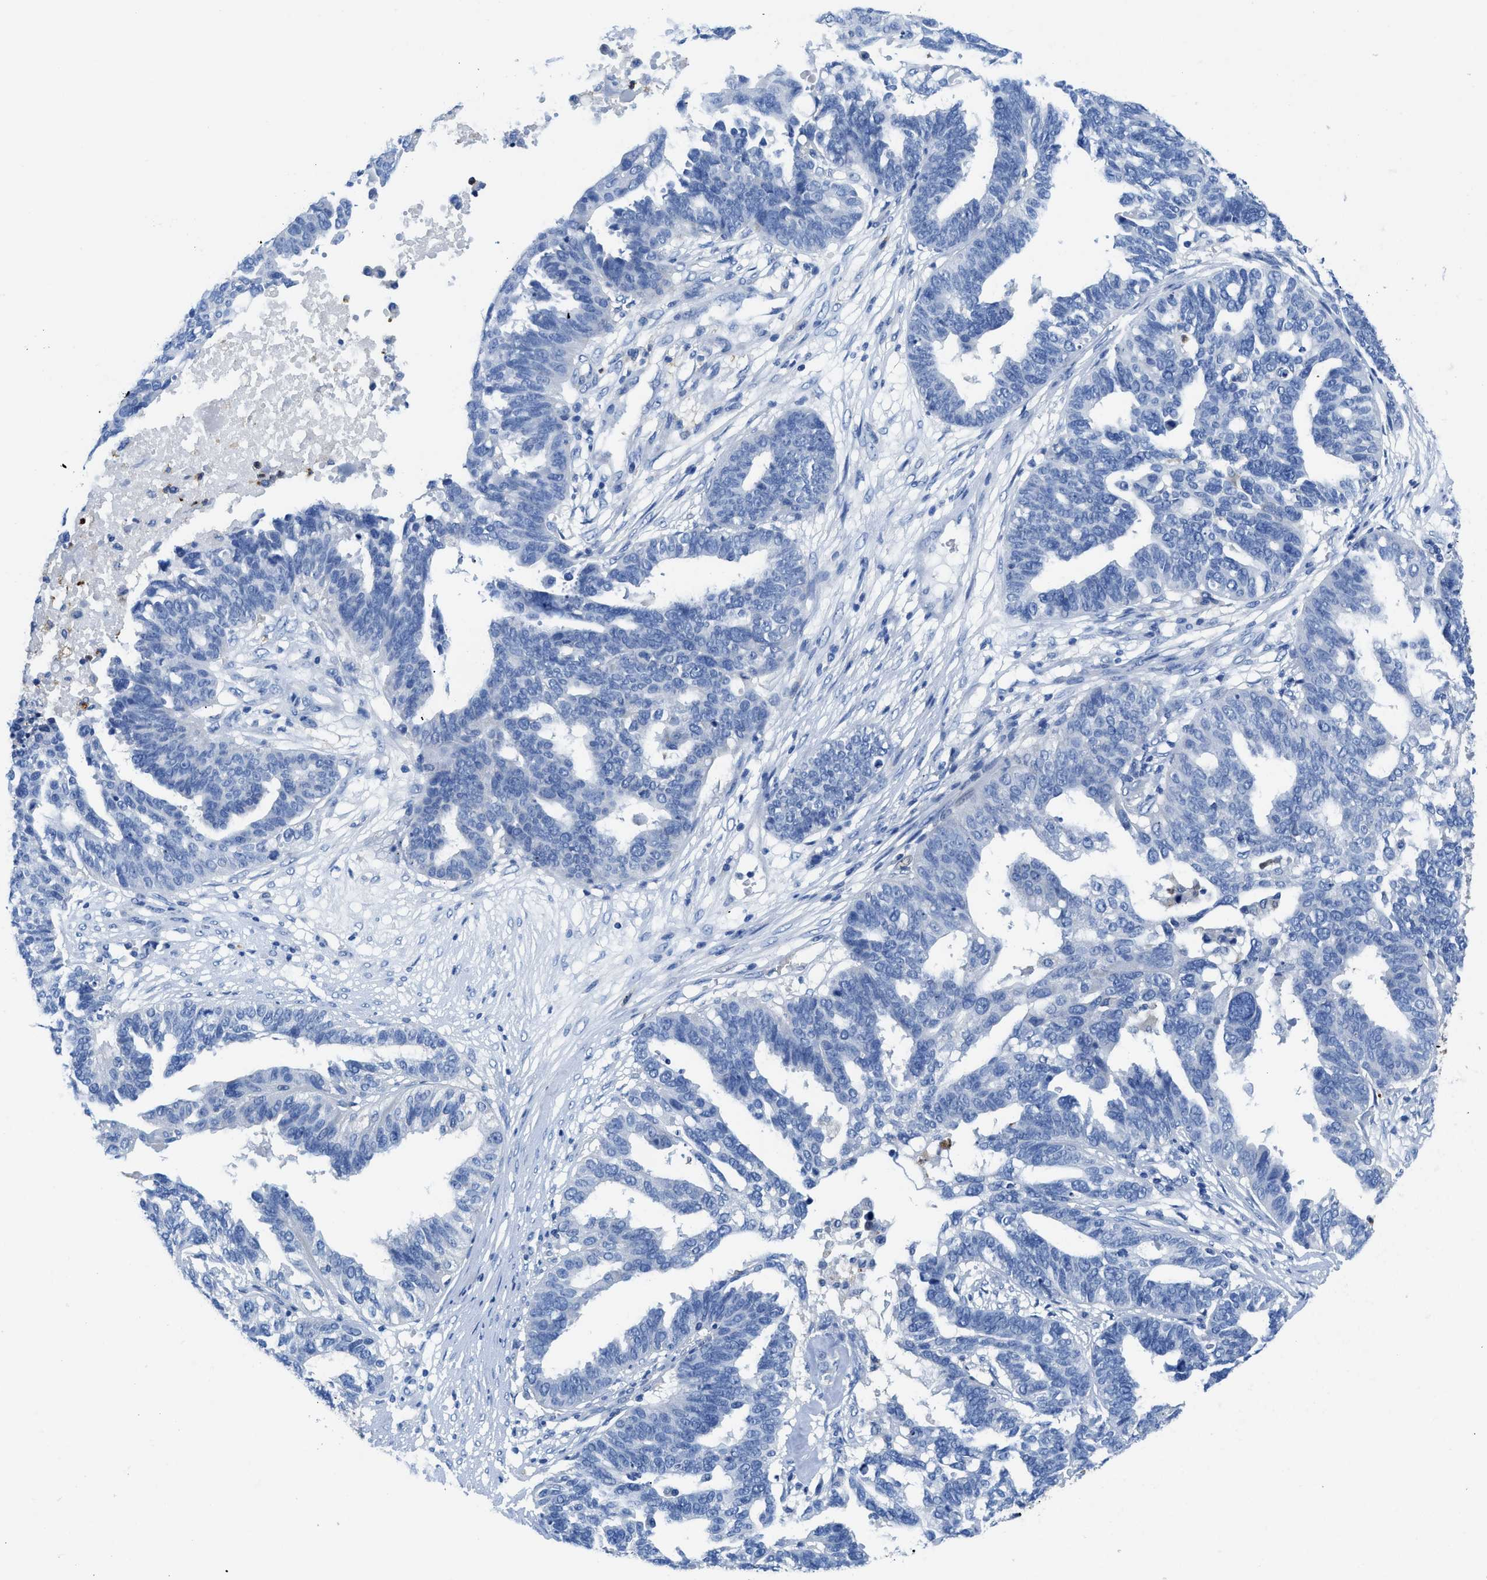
{"staining": {"intensity": "negative", "quantity": "none", "location": "none"}, "tissue": "ovarian cancer", "cell_type": "Tumor cells", "image_type": "cancer", "snomed": [{"axis": "morphology", "description": "Cystadenocarcinoma, serous, NOS"}, {"axis": "topography", "description": "Ovary"}], "caption": "Immunohistochemistry (IHC) image of neoplastic tissue: human ovarian cancer stained with DAB (3,3'-diaminobenzidine) exhibits no significant protein expression in tumor cells.", "gene": "NEB", "patient": {"sex": "female", "age": 59}}